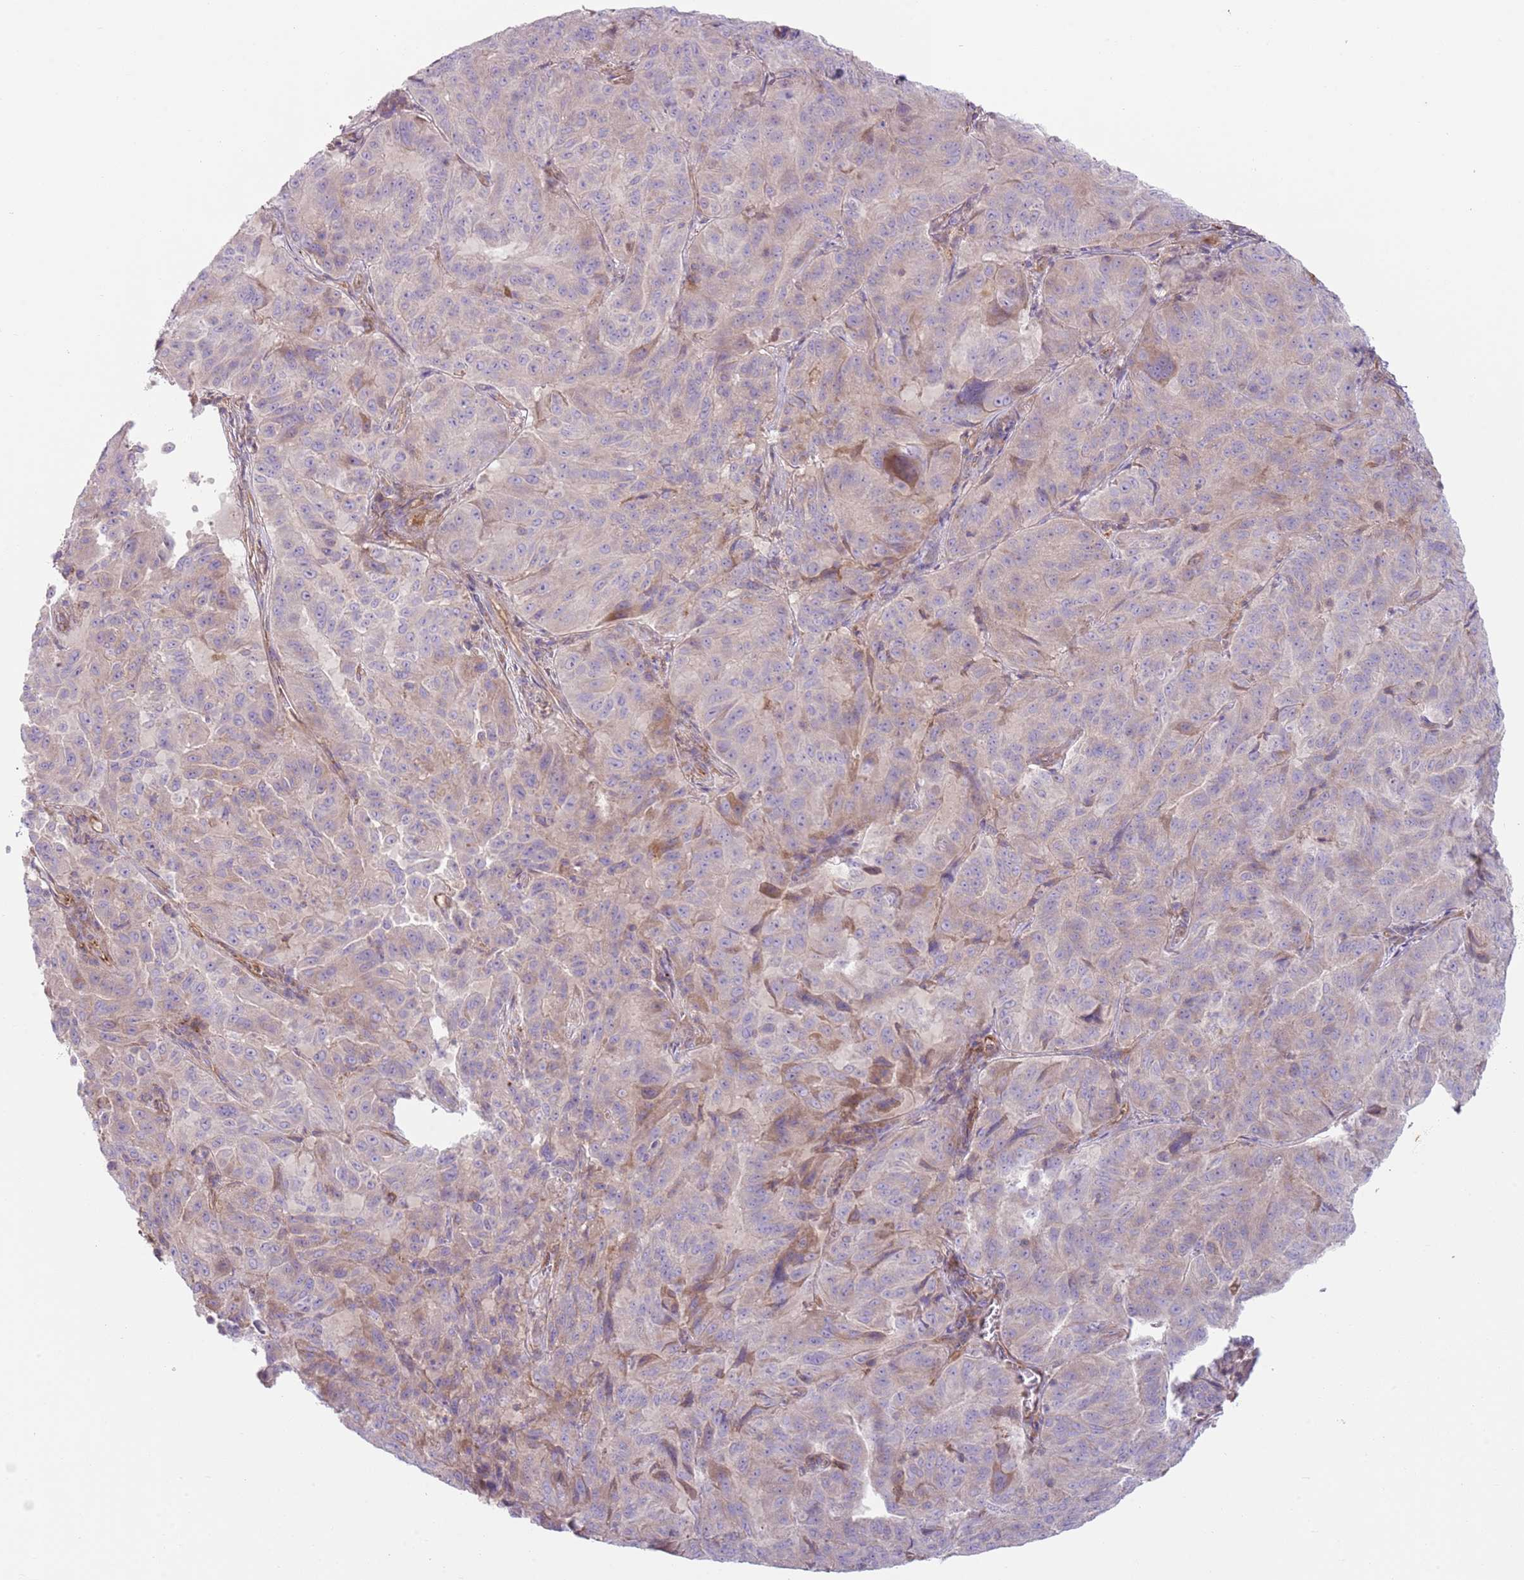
{"staining": {"intensity": "negative", "quantity": "none", "location": "none"}, "tissue": "pancreatic cancer", "cell_type": "Tumor cells", "image_type": "cancer", "snomed": [{"axis": "morphology", "description": "Adenocarcinoma, NOS"}, {"axis": "topography", "description": "Pancreas"}], "caption": "Immunohistochemistry photomicrograph of neoplastic tissue: human pancreatic cancer (adenocarcinoma) stained with DAB demonstrates no significant protein positivity in tumor cells.", "gene": "GNAI3", "patient": {"sex": "male", "age": 63}}